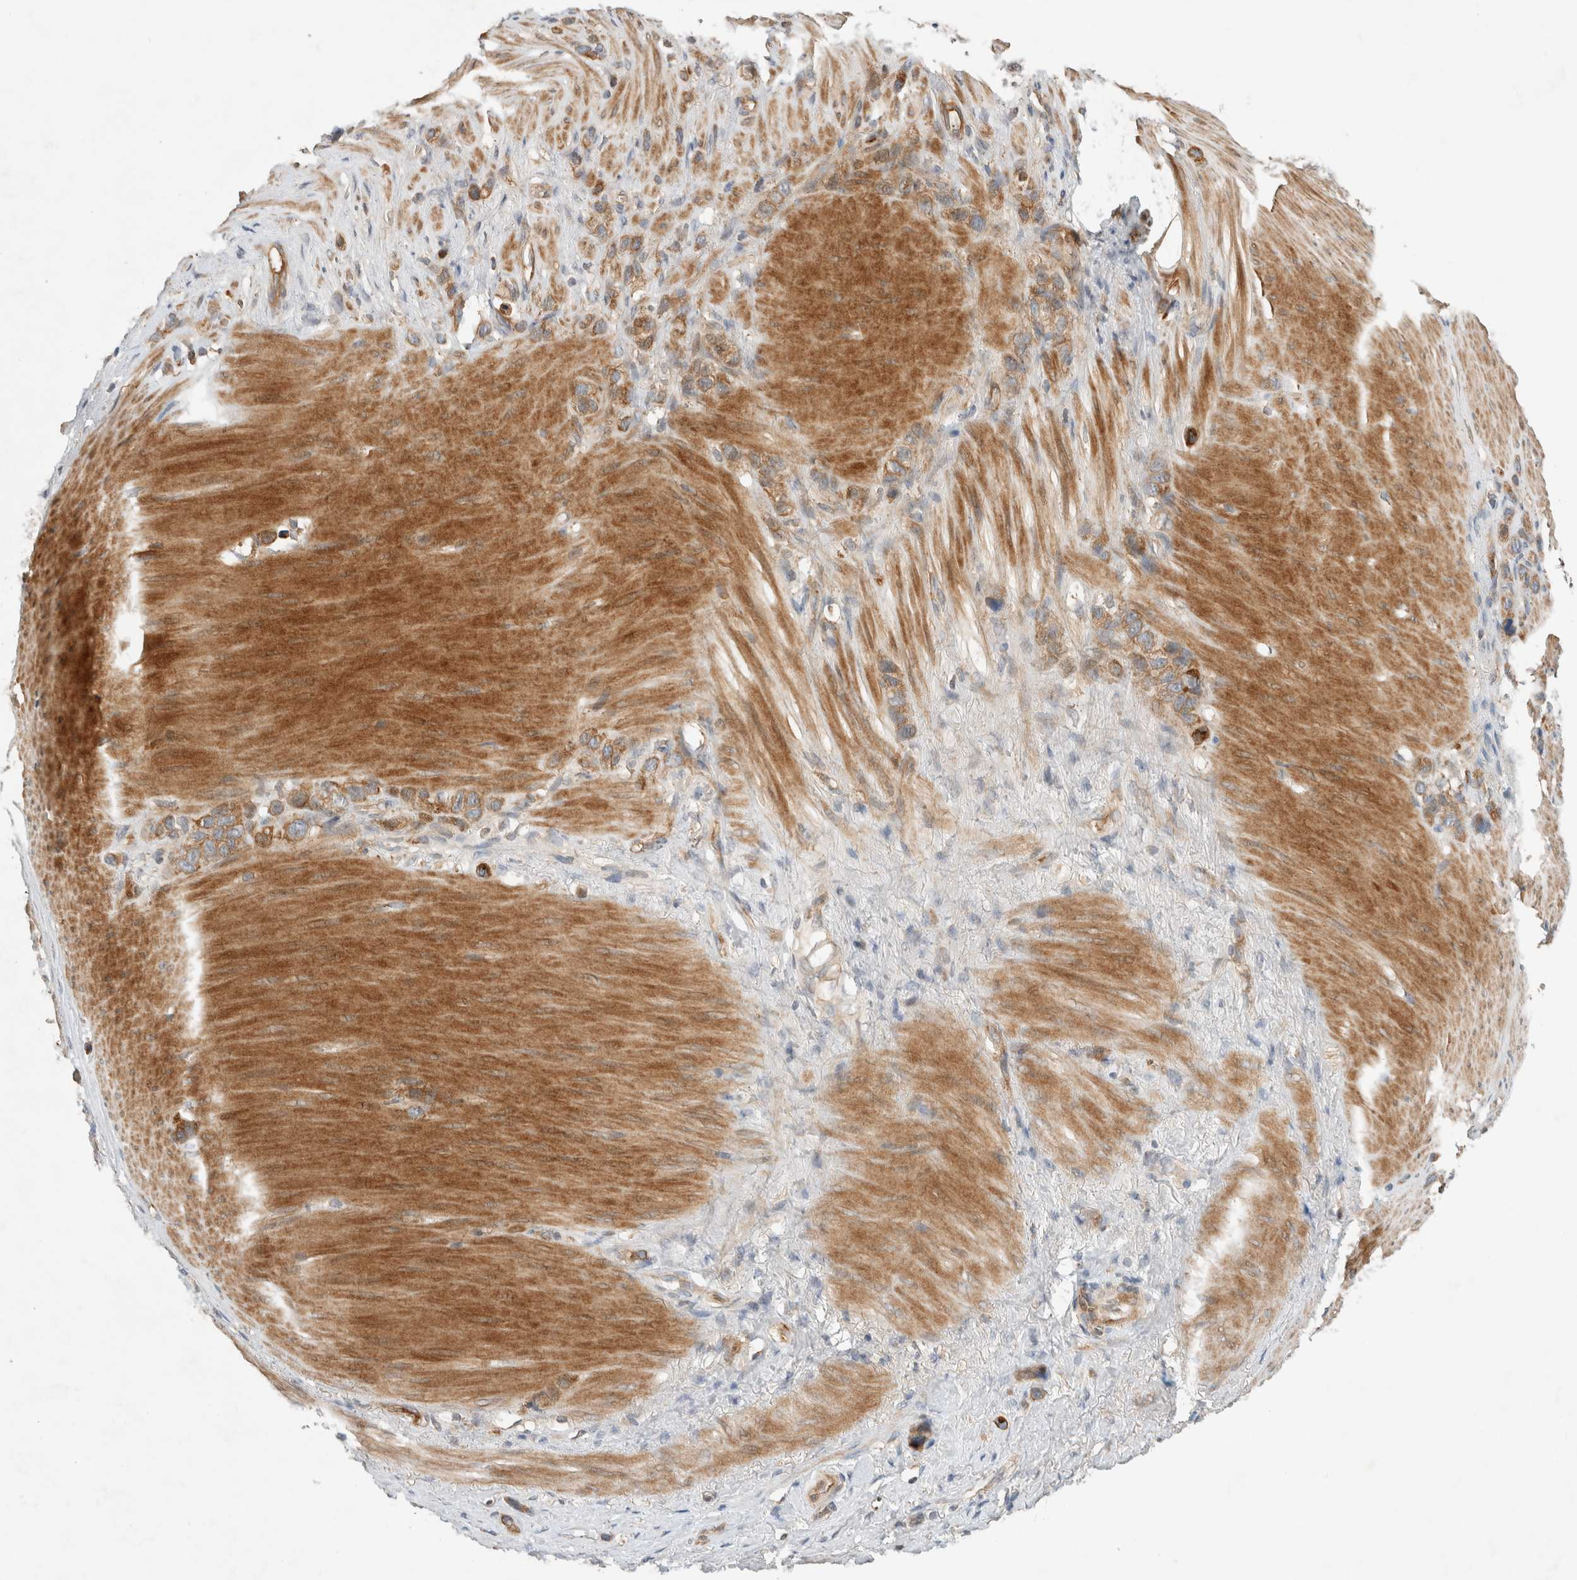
{"staining": {"intensity": "moderate", "quantity": ">75%", "location": "cytoplasmic/membranous"}, "tissue": "stomach cancer", "cell_type": "Tumor cells", "image_type": "cancer", "snomed": [{"axis": "morphology", "description": "Normal tissue, NOS"}, {"axis": "morphology", "description": "Adenocarcinoma, NOS"}, {"axis": "morphology", "description": "Adenocarcinoma, High grade"}, {"axis": "topography", "description": "Stomach, upper"}, {"axis": "topography", "description": "Stomach"}], "caption": "About >75% of tumor cells in human stomach cancer demonstrate moderate cytoplasmic/membranous protein expression as visualized by brown immunohistochemical staining.", "gene": "ARMC9", "patient": {"sex": "female", "age": 65}}